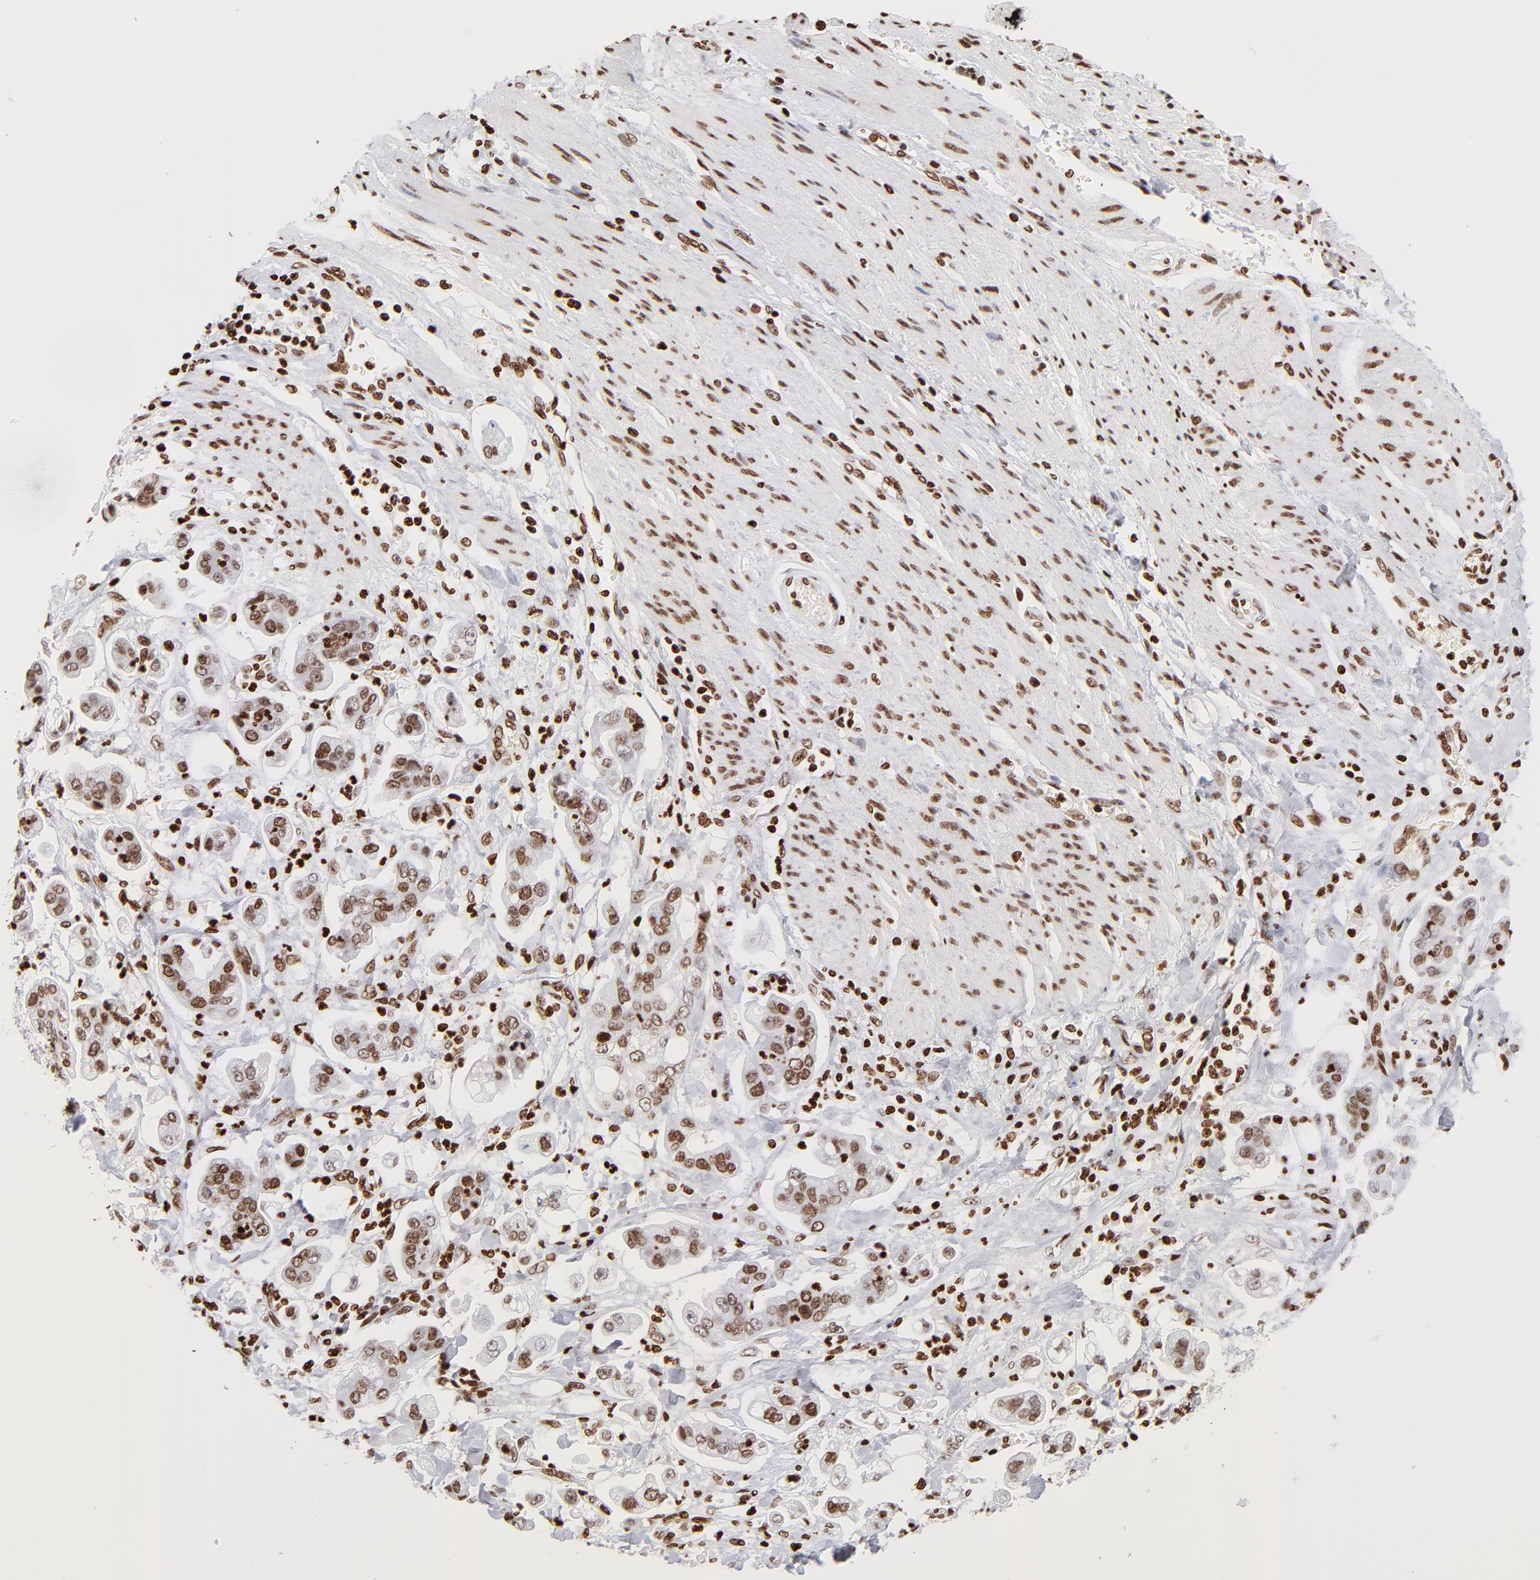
{"staining": {"intensity": "moderate", "quantity": ">75%", "location": "nuclear"}, "tissue": "stomach cancer", "cell_type": "Tumor cells", "image_type": "cancer", "snomed": [{"axis": "morphology", "description": "Adenocarcinoma, NOS"}, {"axis": "topography", "description": "Stomach"}], "caption": "This is an image of immunohistochemistry staining of adenocarcinoma (stomach), which shows moderate positivity in the nuclear of tumor cells.", "gene": "RTL4", "patient": {"sex": "male", "age": 62}}